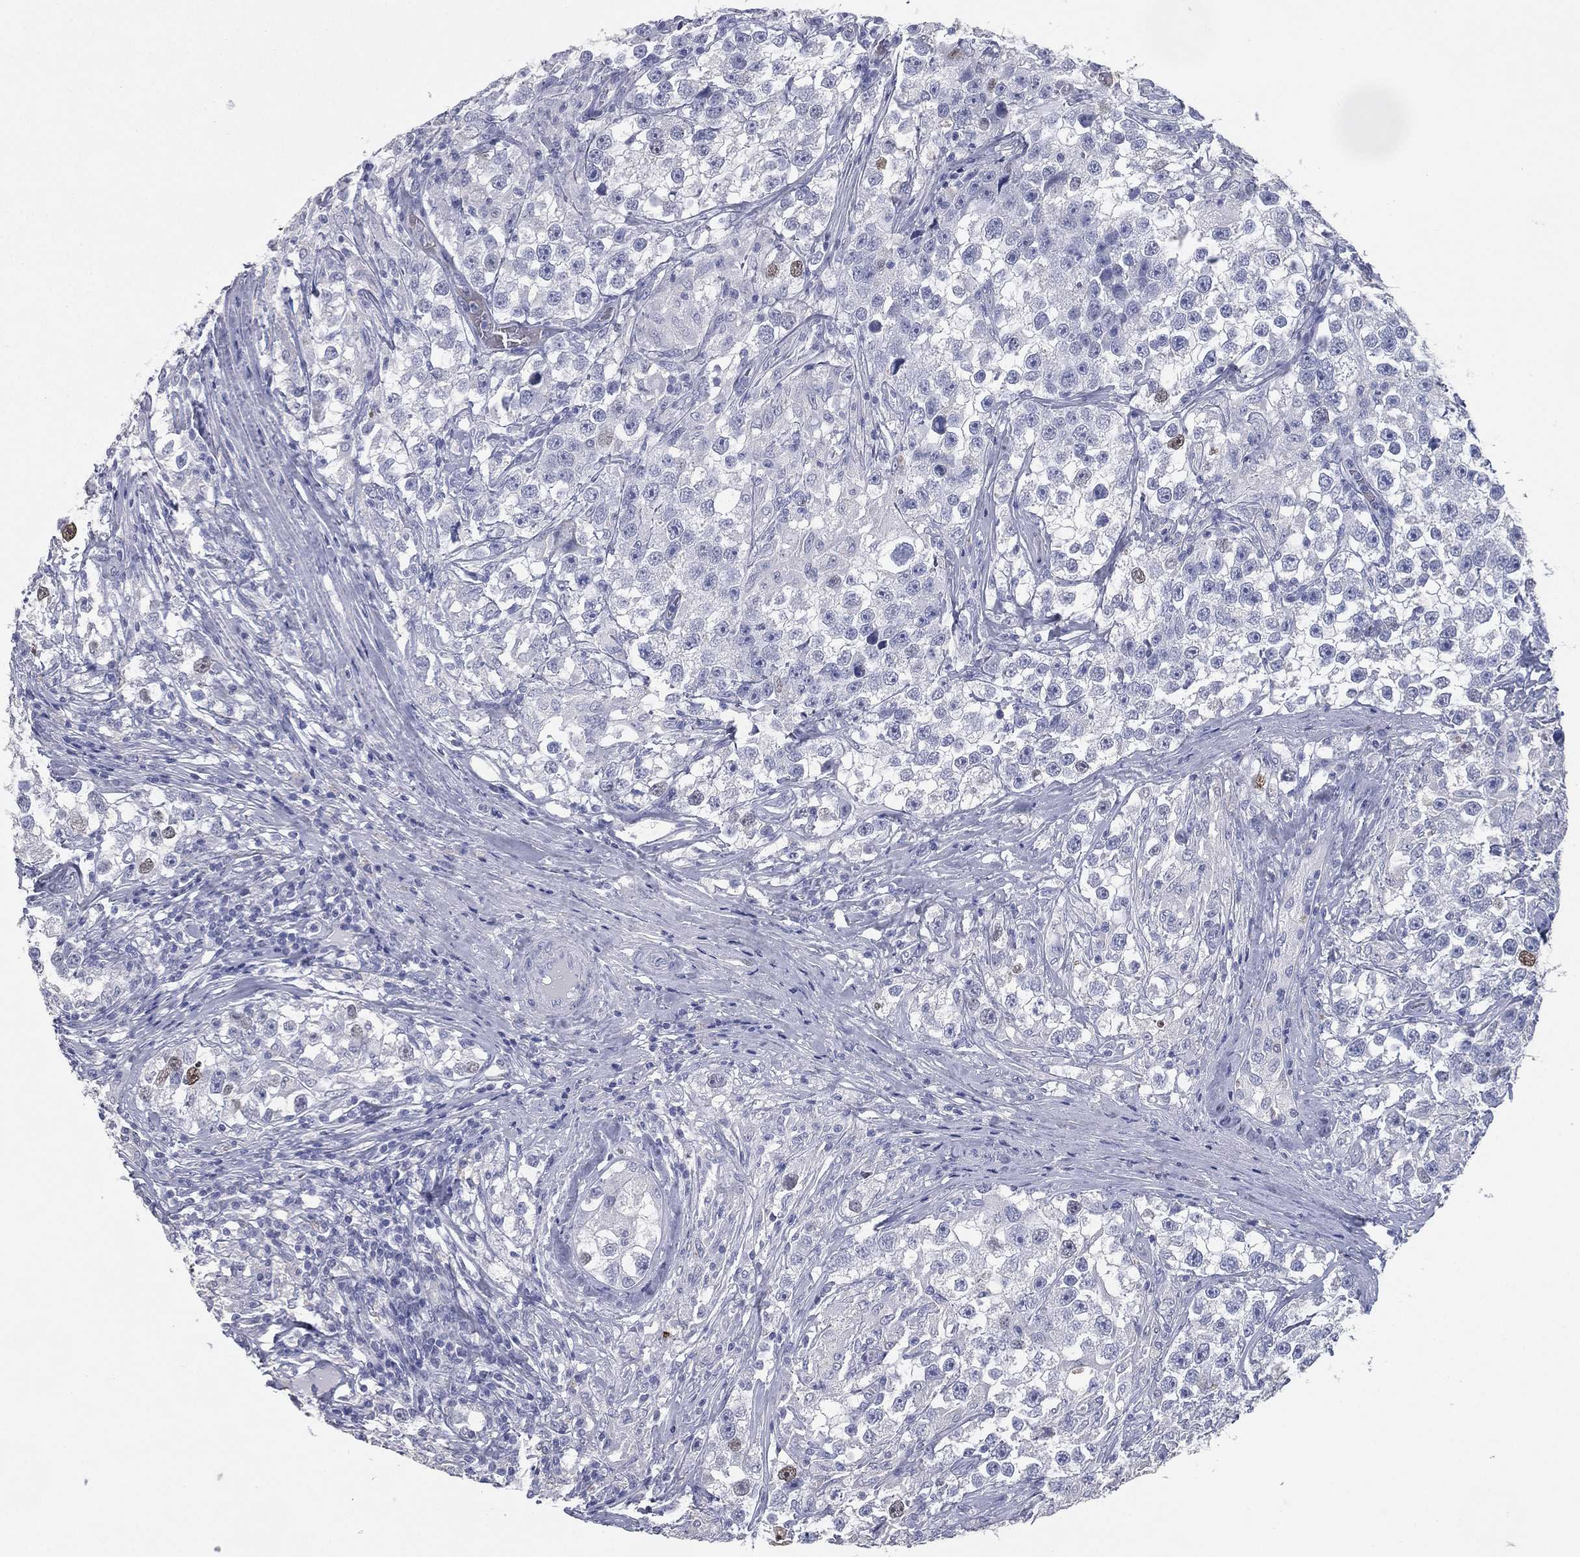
{"staining": {"intensity": "negative", "quantity": "none", "location": "none"}, "tissue": "testis cancer", "cell_type": "Tumor cells", "image_type": "cancer", "snomed": [{"axis": "morphology", "description": "Seminoma, NOS"}, {"axis": "topography", "description": "Testis"}], "caption": "Testis cancer stained for a protein using immunohistochemistry (IHC) displays no positivity tumor cells.", "gene": "ESX1", "patient": {"sex": "male", "age": 46}}